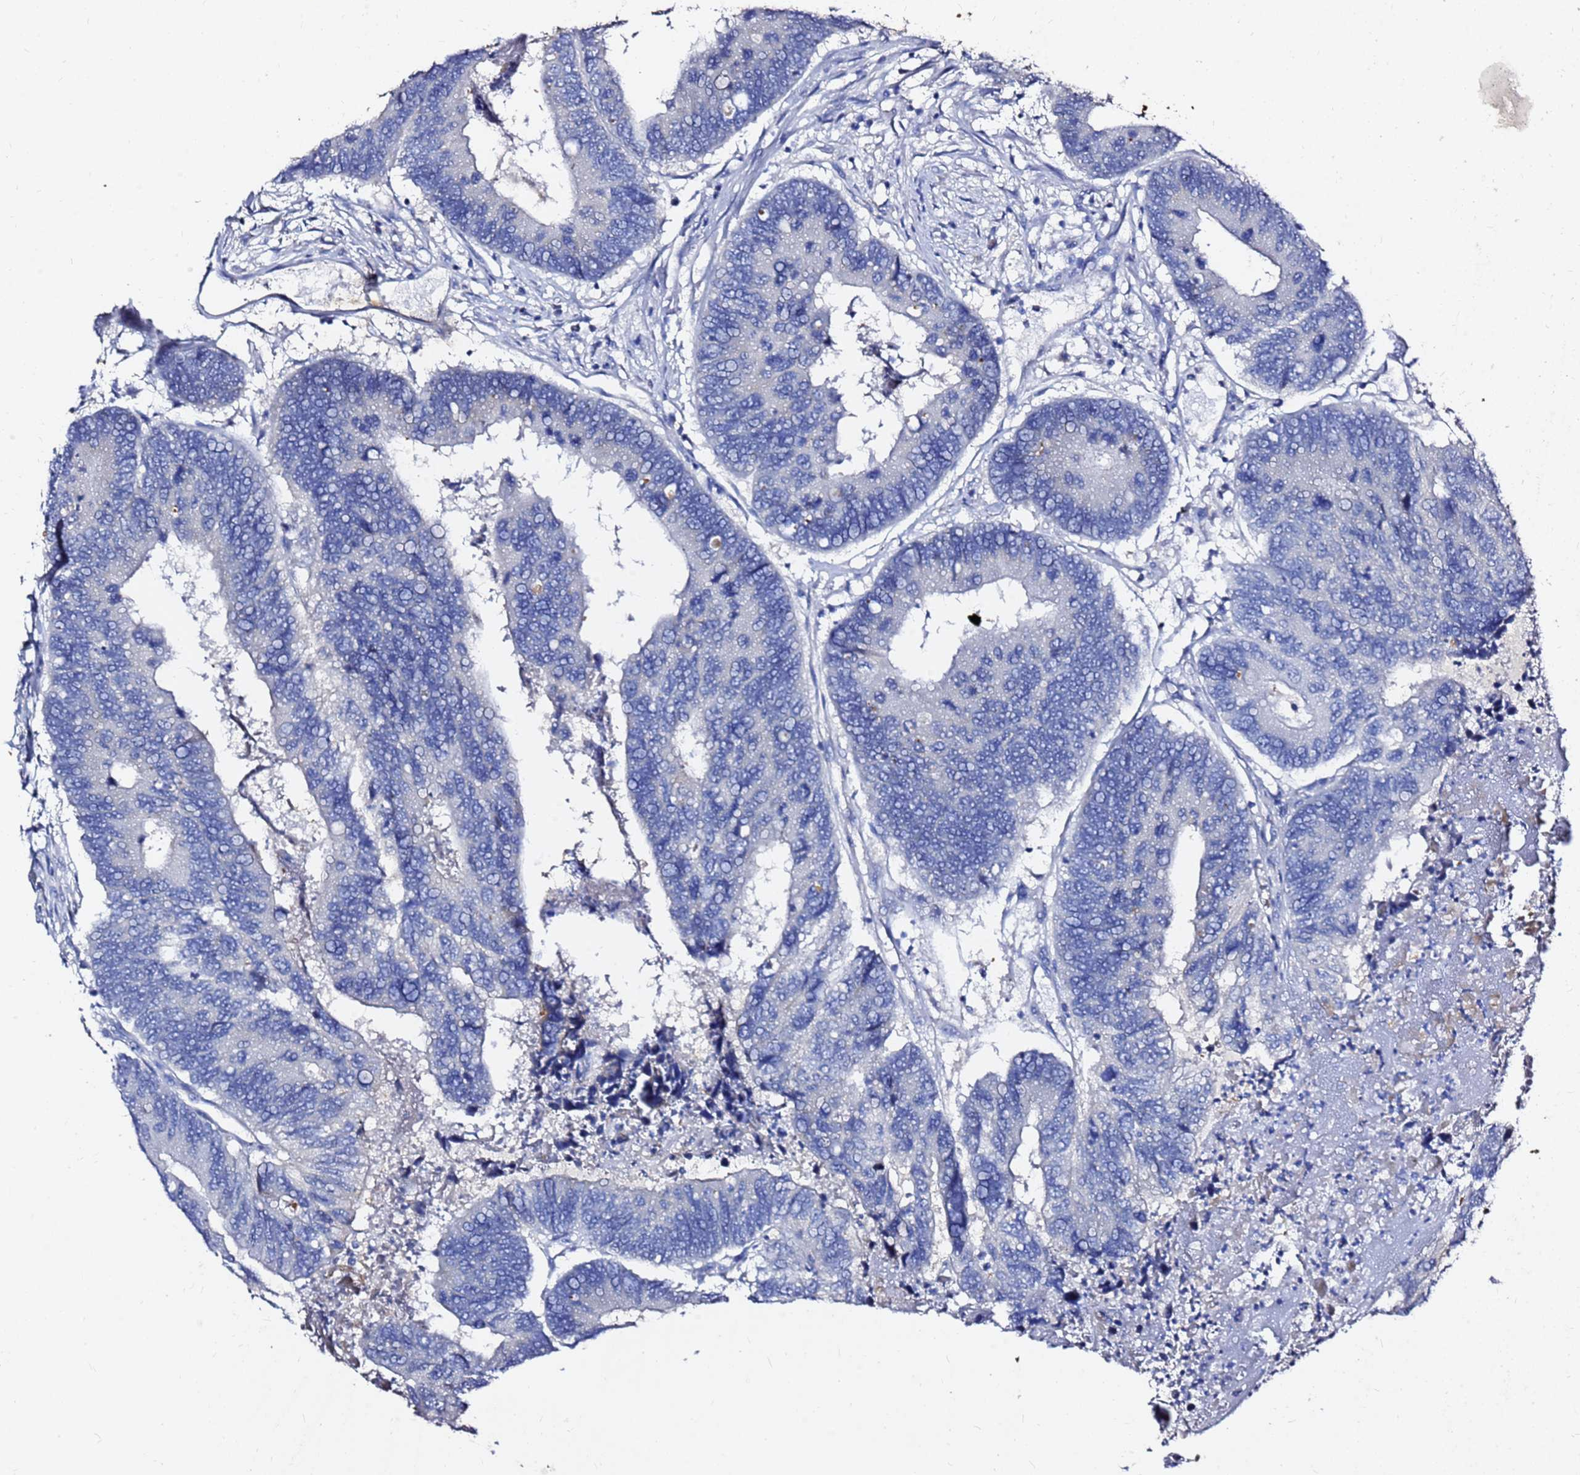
{"staining": {"intensity": "negative", "quantity": "none", "location": "none"}, "tissue": "colorectal cancer", "cell_type": "Tumor cells", "image_type": "cancer", "snomed": [{"axis": "morphology", "description": "Adenocarcinoma, NOS"}, {"axis": "topography", "description": "Colon"}], "caption": "Colorectal cancer (adenocarcinoma) was stained to show a protein in brown. There is no significant positivity in tumor cells.", "gene": "FAM183A", "patient": {"sex": "female", "age": 67}}